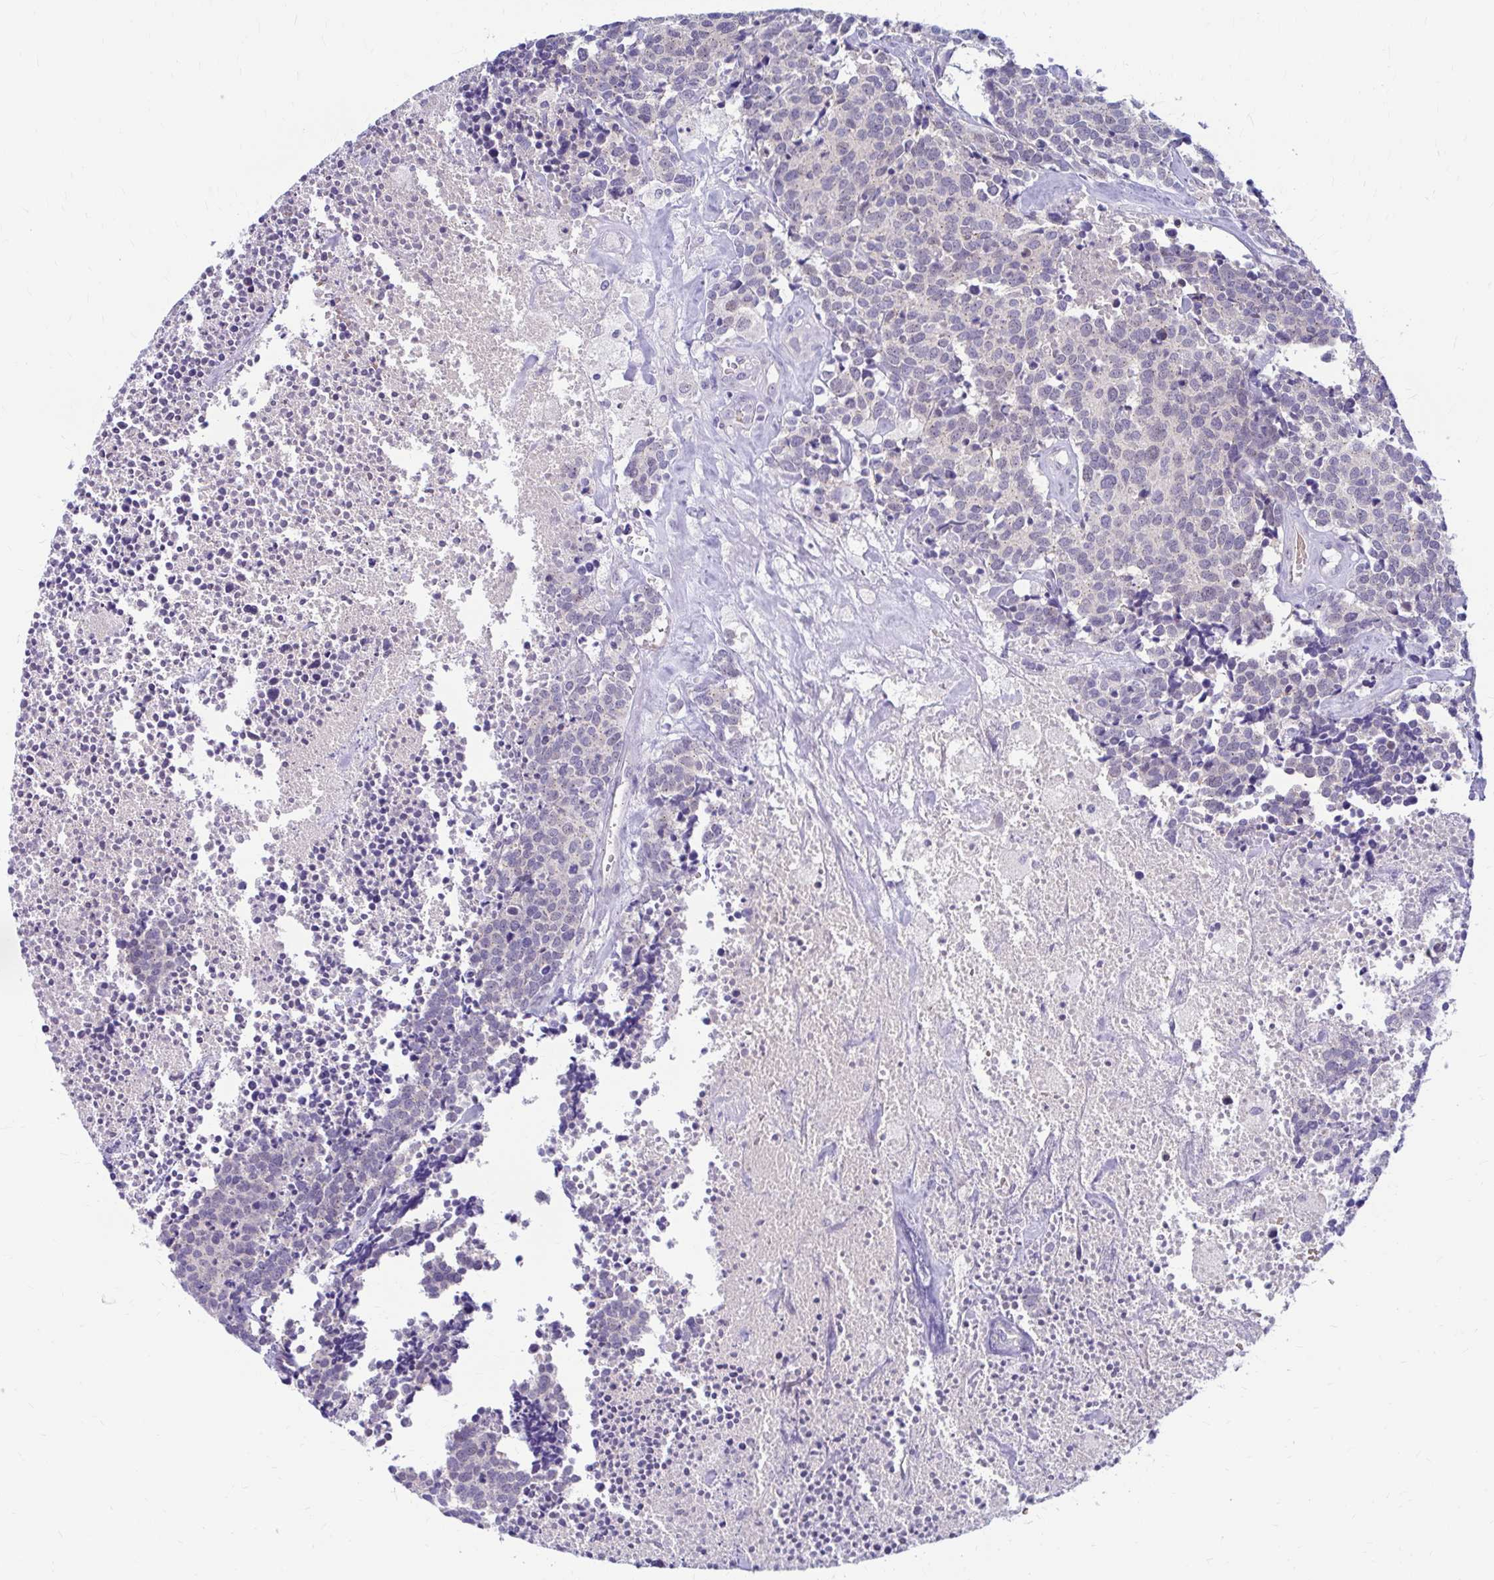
{"staining": {"intensity": "negative", "quantity": "none", "location": "none"}, "tissue": "carcinoid", "cell_type": "Tumor cells", "image_type": "cancer", "snomed": [{"axis": "morphology", "description": "Carcinoid, malignant, NOS"}, {"axis": "topography", "description": "Skin"}], "caption": "A histopathology image of human carcinoid is negative for staining in tumor cells. Nuclei are stained in blue.", "gene": "RADIL", "patient": {"sex": "female", "age": 79}}